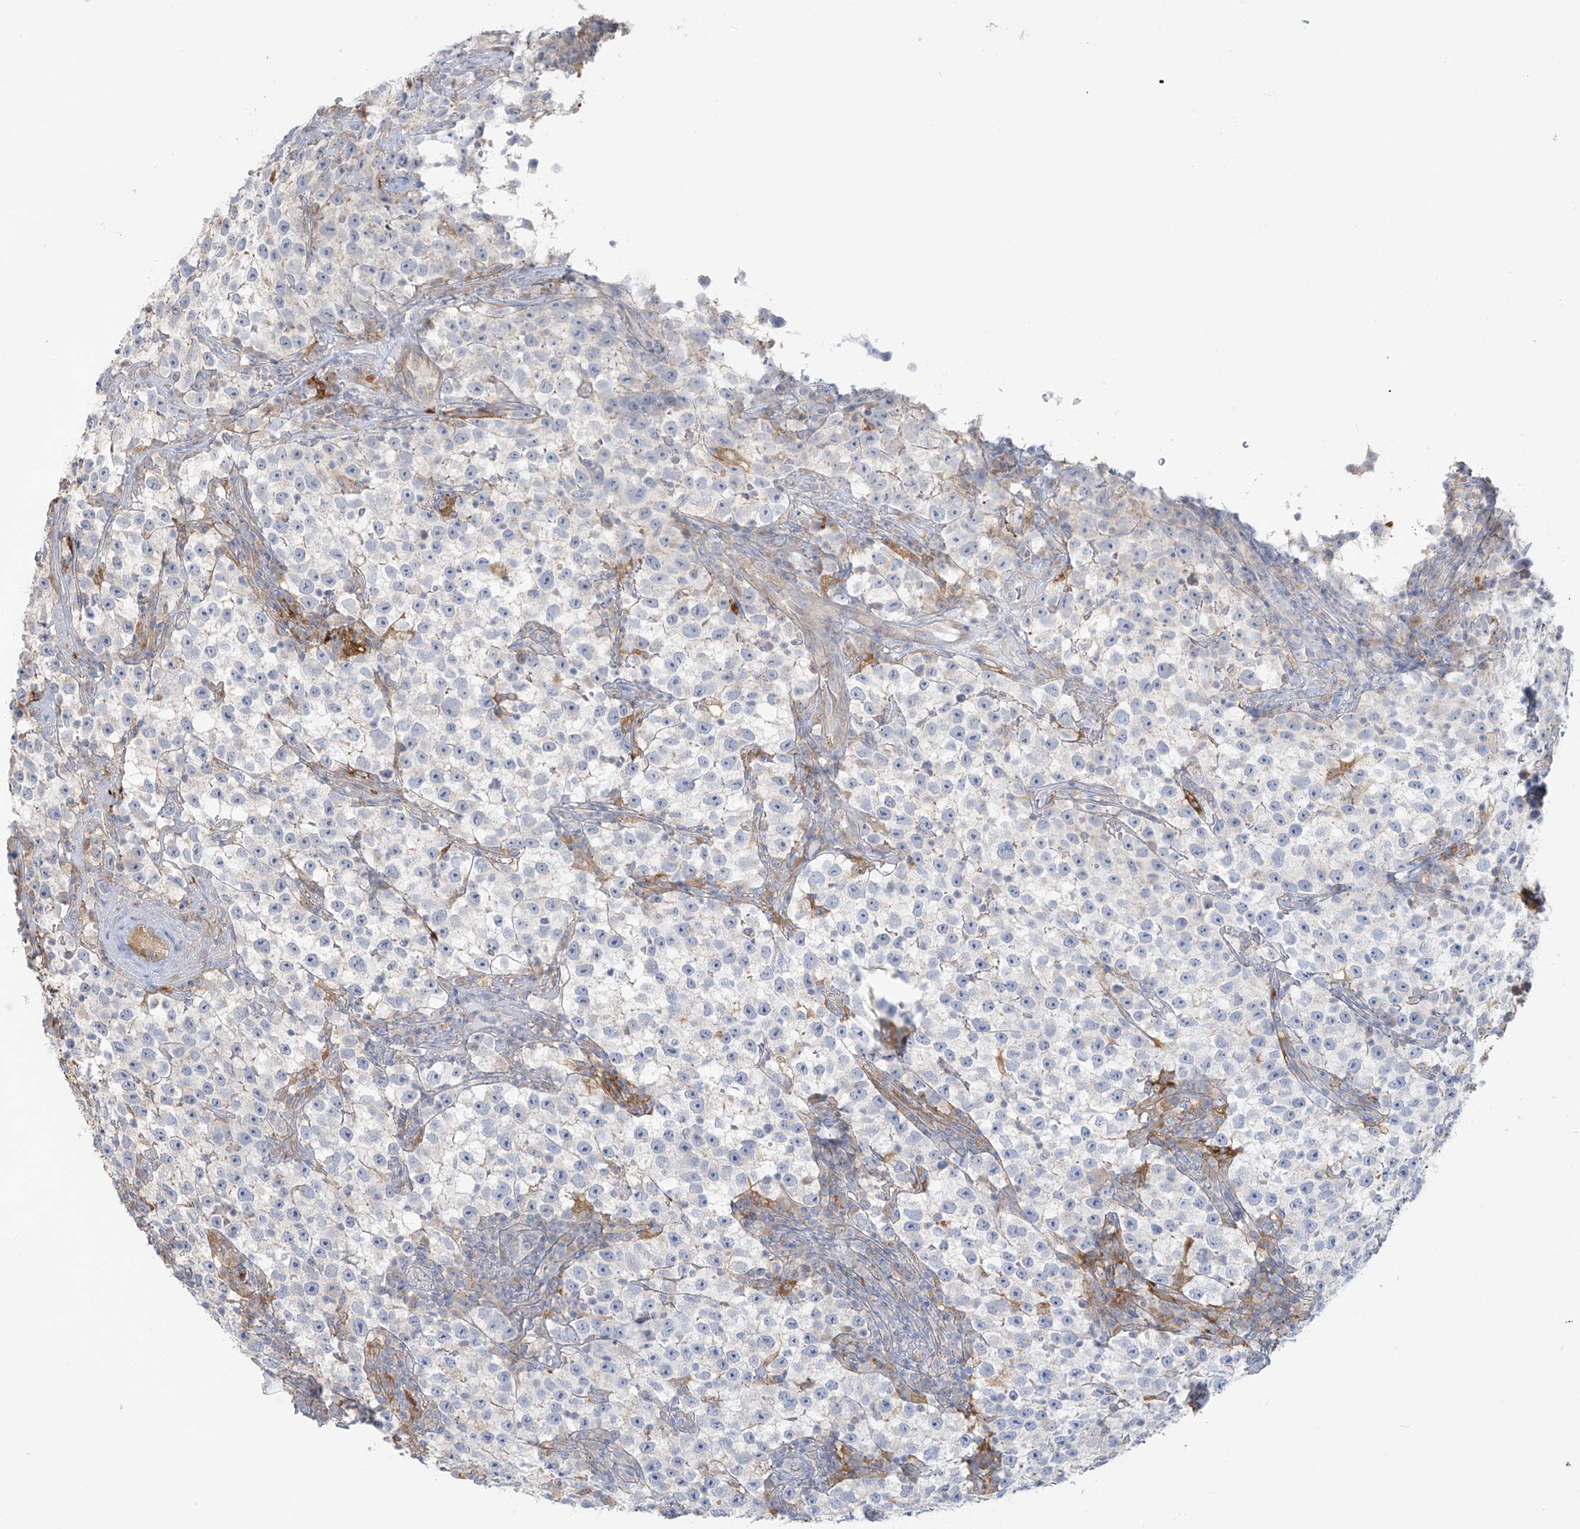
{"staining": {"intensity": "negative", "quantity": "none", "location": "none"}, "tissue": "testis cancer", "cell_type": "Tumor cells", "image_type": "cancer", "snomed": [{"axis": "morphology", "description": "Seminoma, NOS"}, {"axis": "topography", "description": "Testis"}], "caption": "Immunohistochemistry of testis cancer (seminoma) shows no staining in tumor cells.", "gene": "TAGAP", "patient": {"sex": "male", "age": 22}}